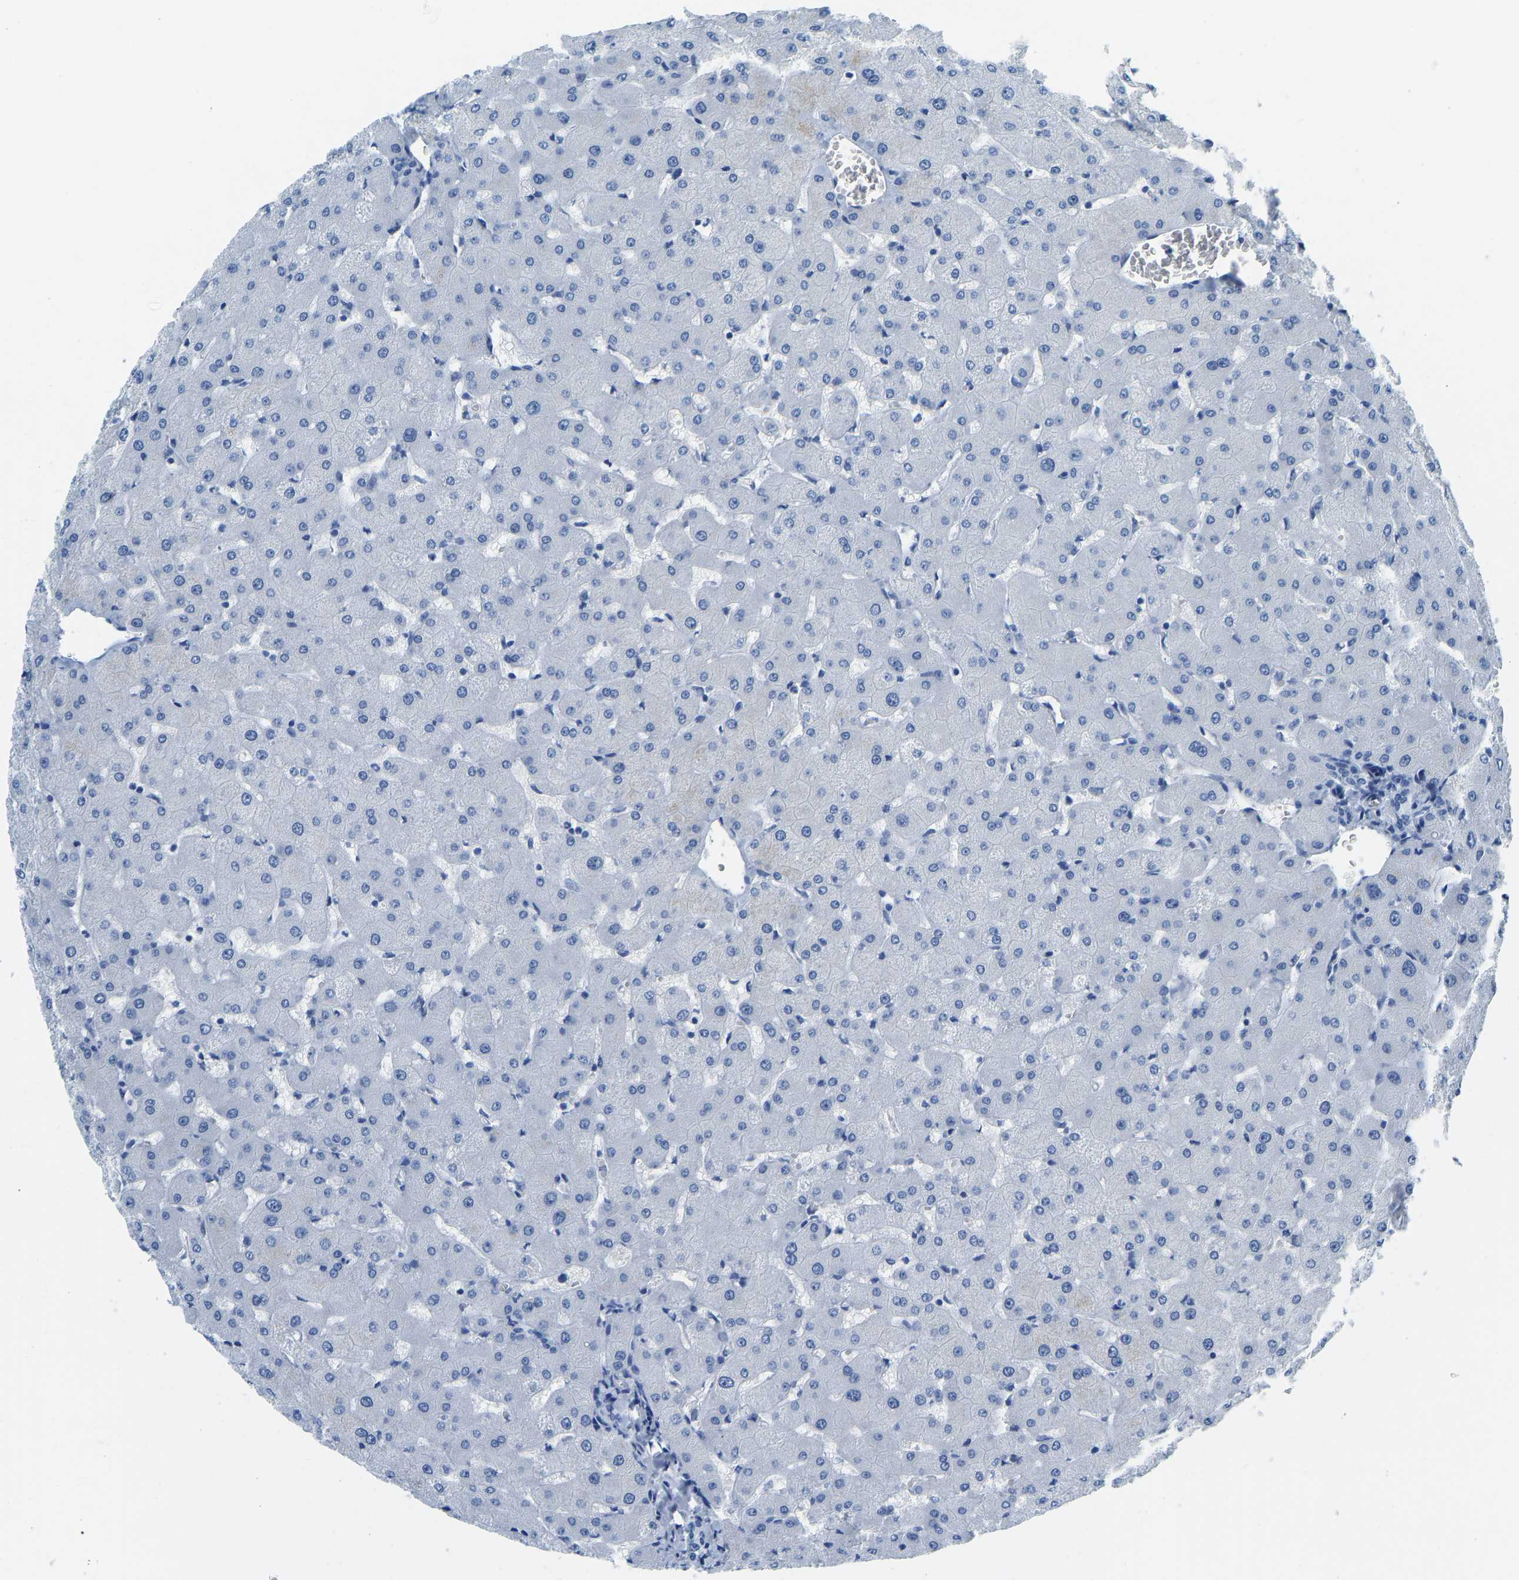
{"staining": {"intensity": "negative", "quantity": "none", "location": "none"}, "tissue": "liver", "cell_type": "Cholangiocytes", "image_type": "normal", "snomed": [{"axis": "morphology", "description": "Normal tissue, NOS"}, {"axis": "topography", "description": "Liver"}], "caption": "A histopathology image of liver stained for a protein exhibits no brown staining in cholangiocytes.", "gene": "SERPINB3", "patient": {"sex": "female", "age": 63}}